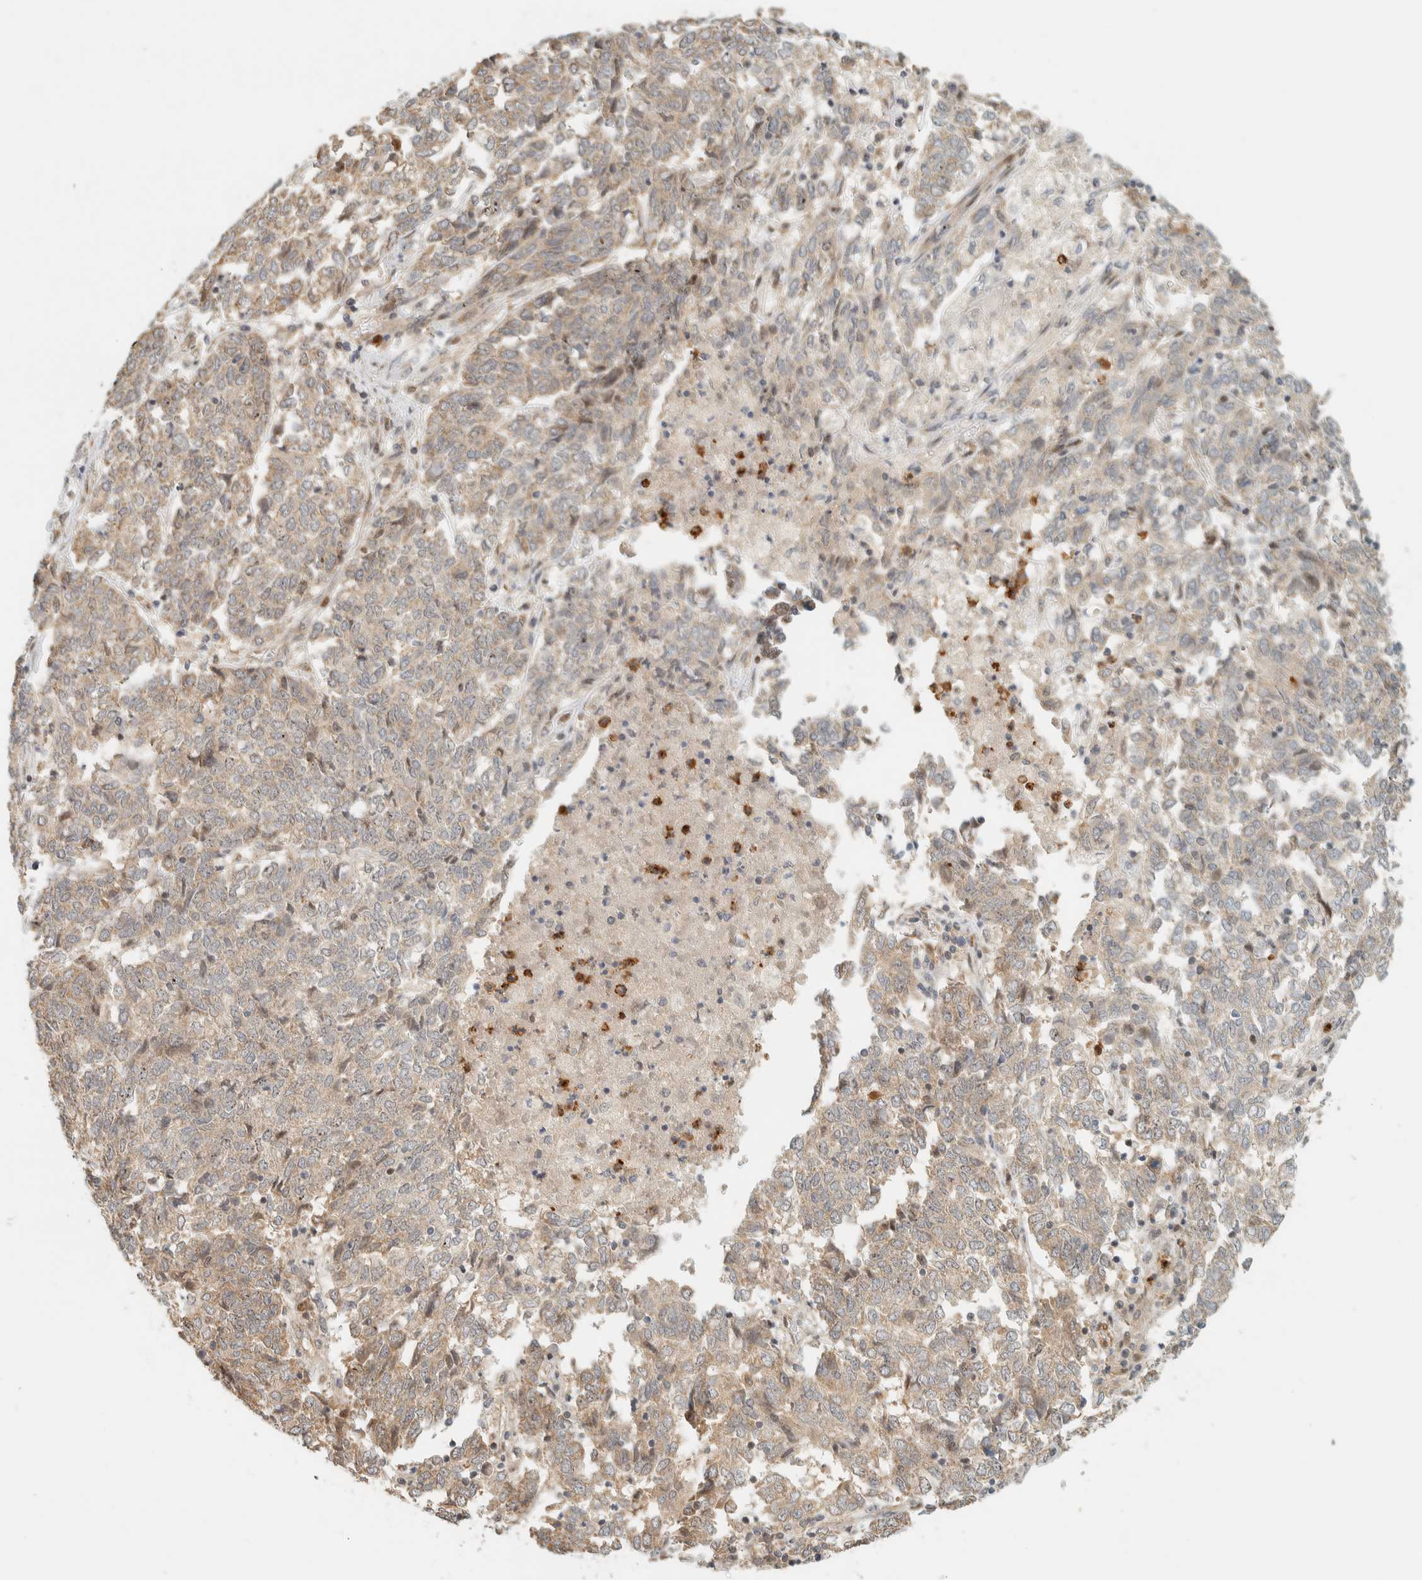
{"staining": {"intensity": "weak", "quantity": ">75%", "location": "cytoplasmic/membranous"}, "tissue": "endometrial cancer", "cell_type": "Tumor cells", "image_type": "cancer", "snomed": [{"axis": "morphology", "description": "Adenocarcinoma, NOS"}, {"axis": "topography", "description": "Endometrium"}], "caption": "Endometrial cancer tissue demonstrates weak cytoplasmic/membranous expression in approximately >75% of tumor cells Nuclei are stained in blue.", "gene": "CCDC171", "patient": {"sex": "female", "age": 80}}